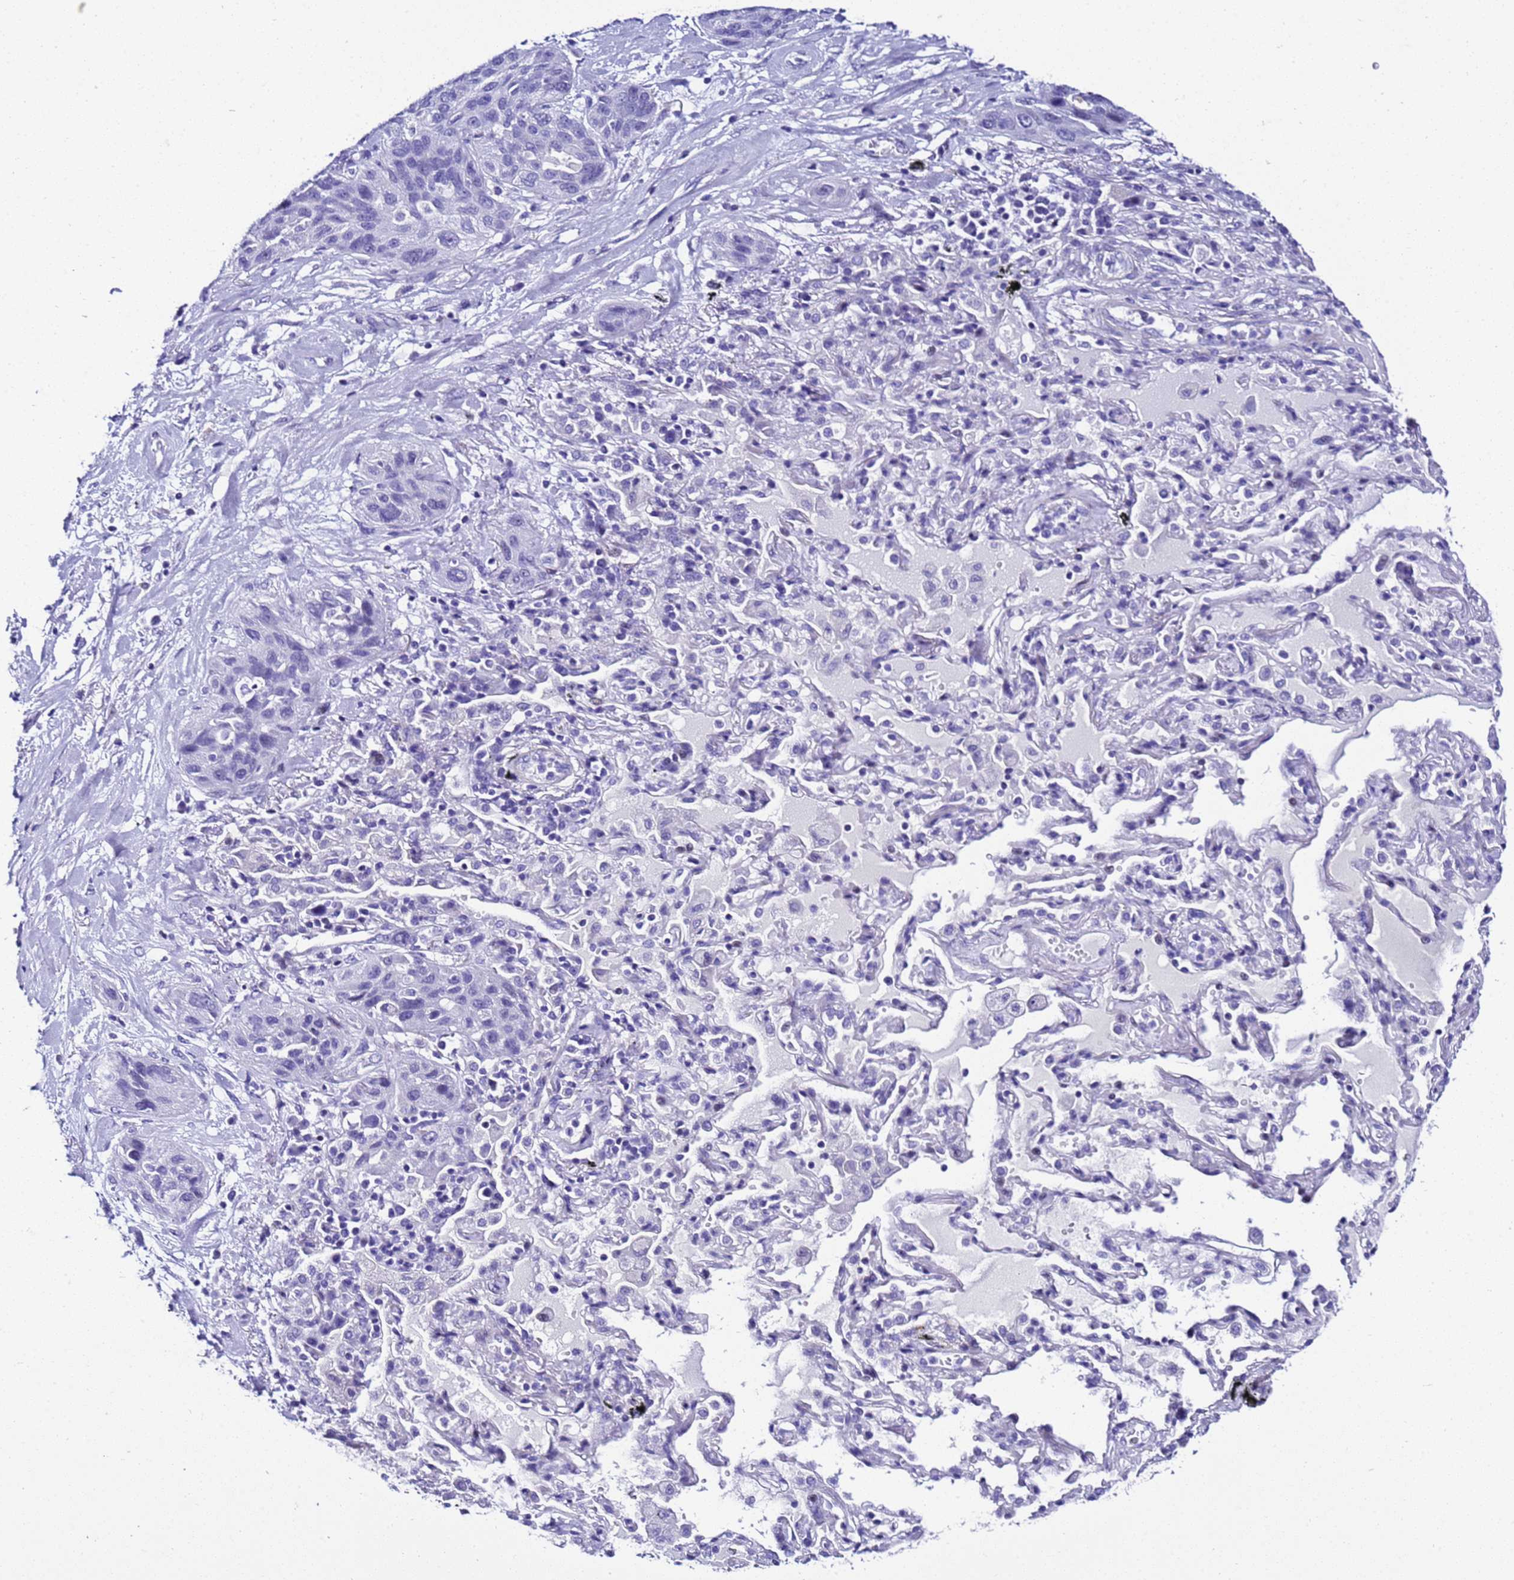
{"staining": {"intensity": "negative", "quantity": "none", "location": "none"}, "tissue": "lung cancer", "cell_type": "Tumor cells", "image_type": "cancer", "snomed": [{"axis": "morphology", "description": "Squamous cell carcinoma, NOS"}, {"axis": "topography", "description": "Lung"}], "caption": "Immunohistochemistry (IHC) histopathology image of lung squamous cell carcinoma stained for a protein (brown), which shows no positivity in tumor cells.", "gene": "ZNF417", "patient": {"sex": "female", "age": 70}}